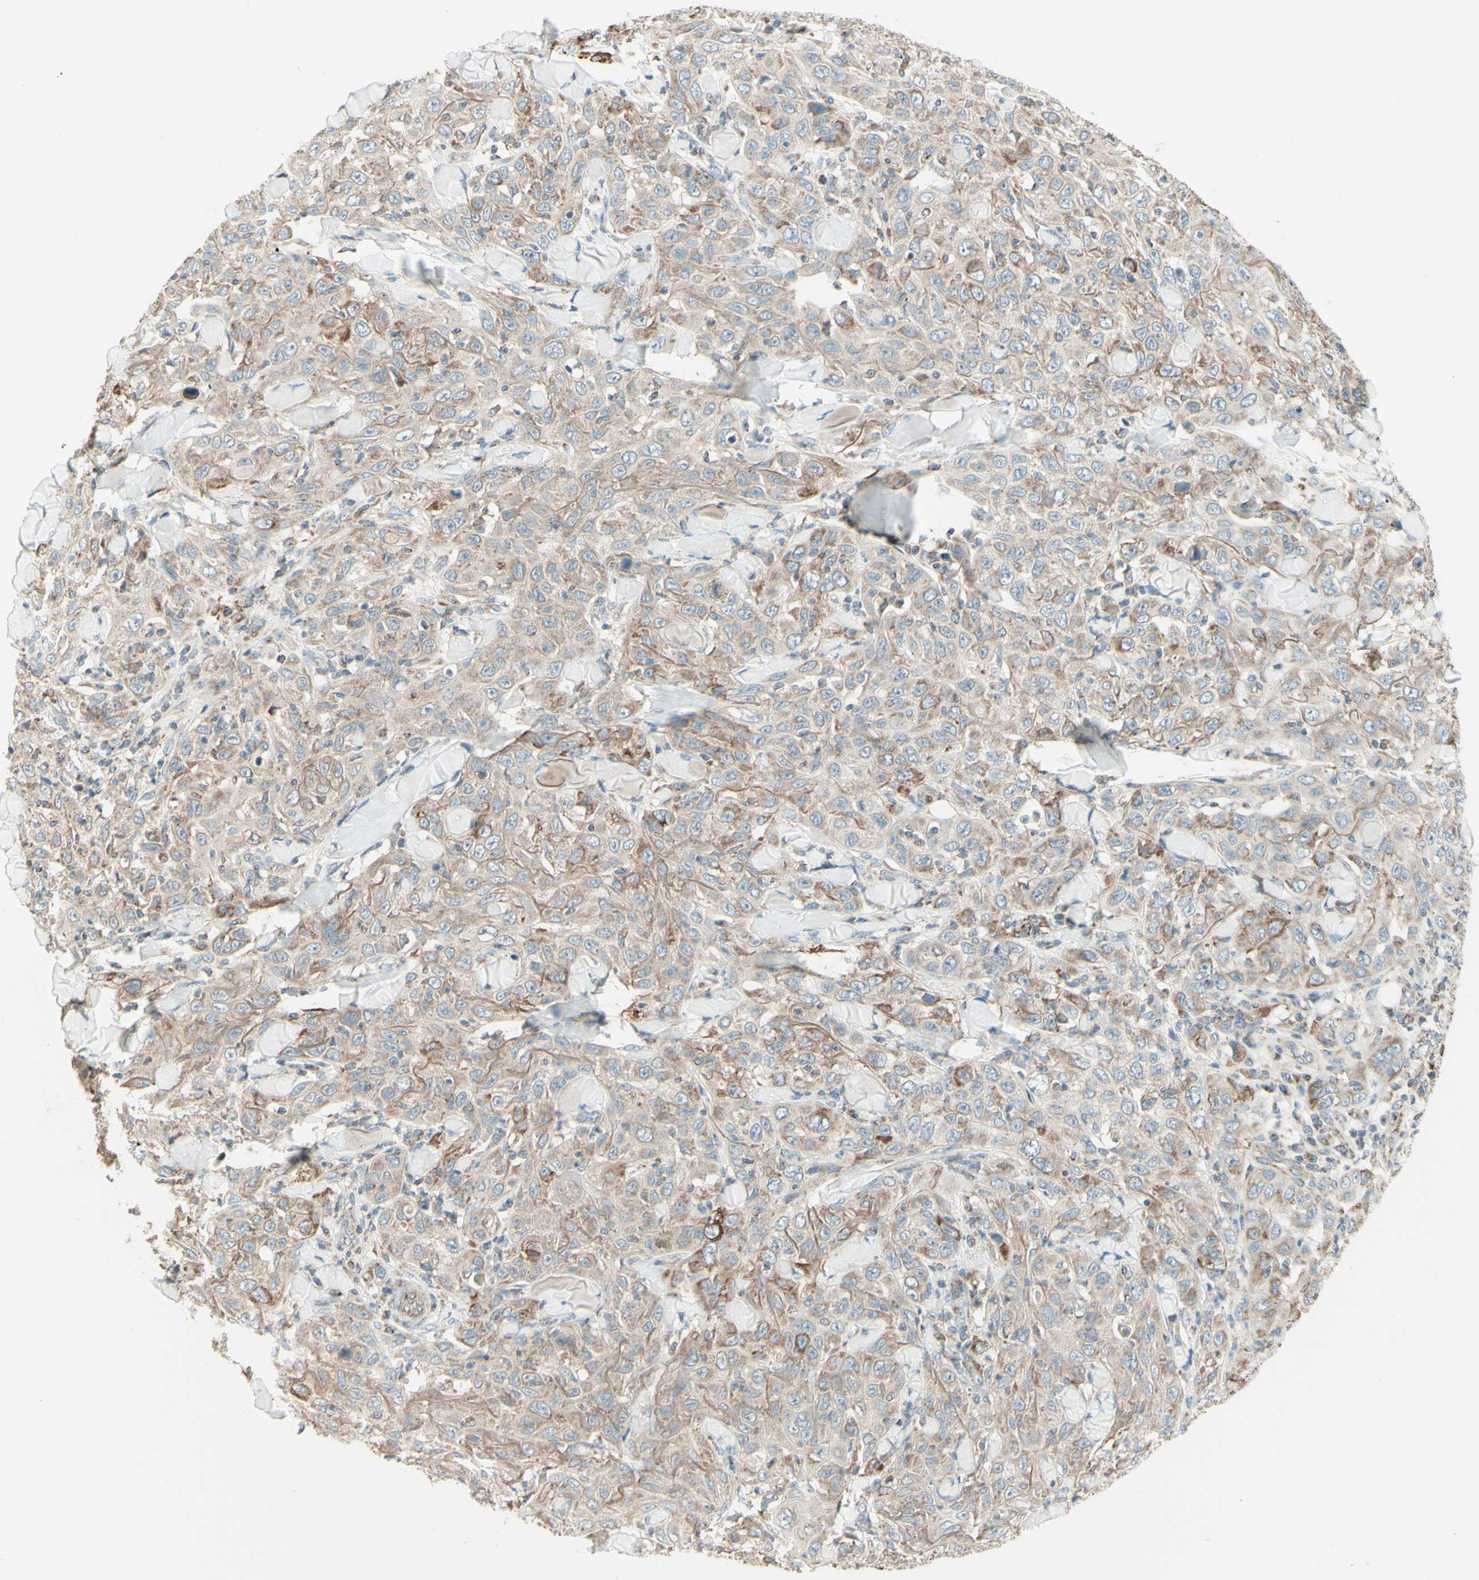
{"staining": {"intensity": "weak", "quantity": ">75%", "location": "cytoplasmic/membranous"}, "tissue": "skin cancer", "cell_type": "Tumor cells", "image_type": "cancer", "snomed": [{"axis": "morphology", "description": "Squamous cell carcinoma, NOS"}, {"axis": "topography", "description": "Skin"}], "caption": "About >75% of tumor cells in human squamous cell carcinoma (skin) exhibit weak cytoplasmic/membranous protein staining as visualized by brown immunohistochemical staining.", "gene": "ARMC10", "patient": {"sex": "female", "age": 88}}